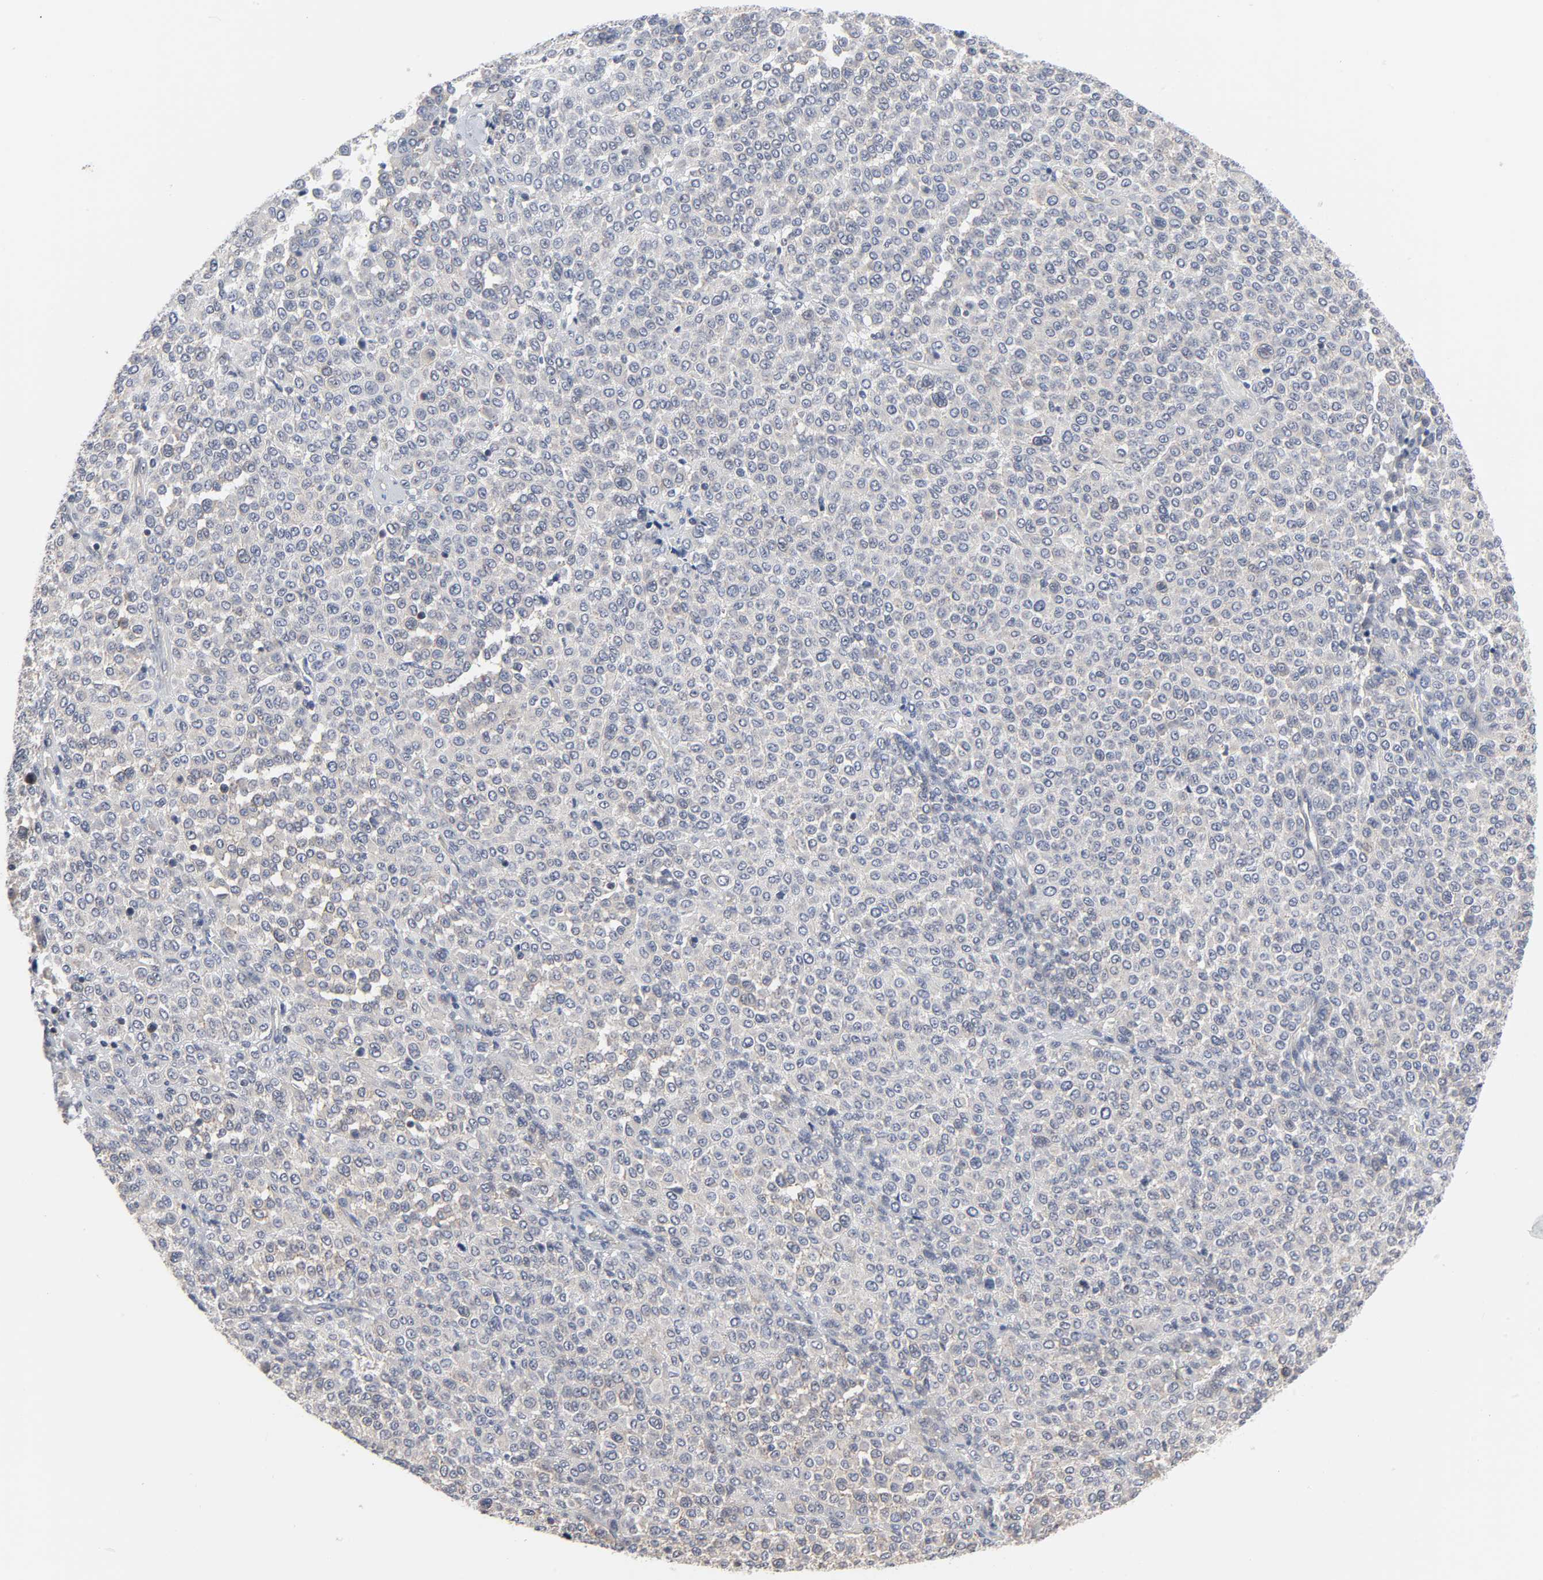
{"staining": {"intensity": "weak", "quantity": "25%-75%", "location": "cytoplasmic/membranous"}, "tissue": "melanoma", "cell_type": "Tumor cells", "image_type": "cancer", "snomed": [{"axis": "morphology", "description": "Malignant melanoma, Metastatic site"}, {"axis": "topography", "description": "Pancreas"}], "caption": "Weak cytoplasmic/membranous expression is identified in approximately 25%-75% of tumor cells in malignant melanoma (metastatic site).", "gene": "DDX10", "patient": {"sex": "female", "age": 30}}